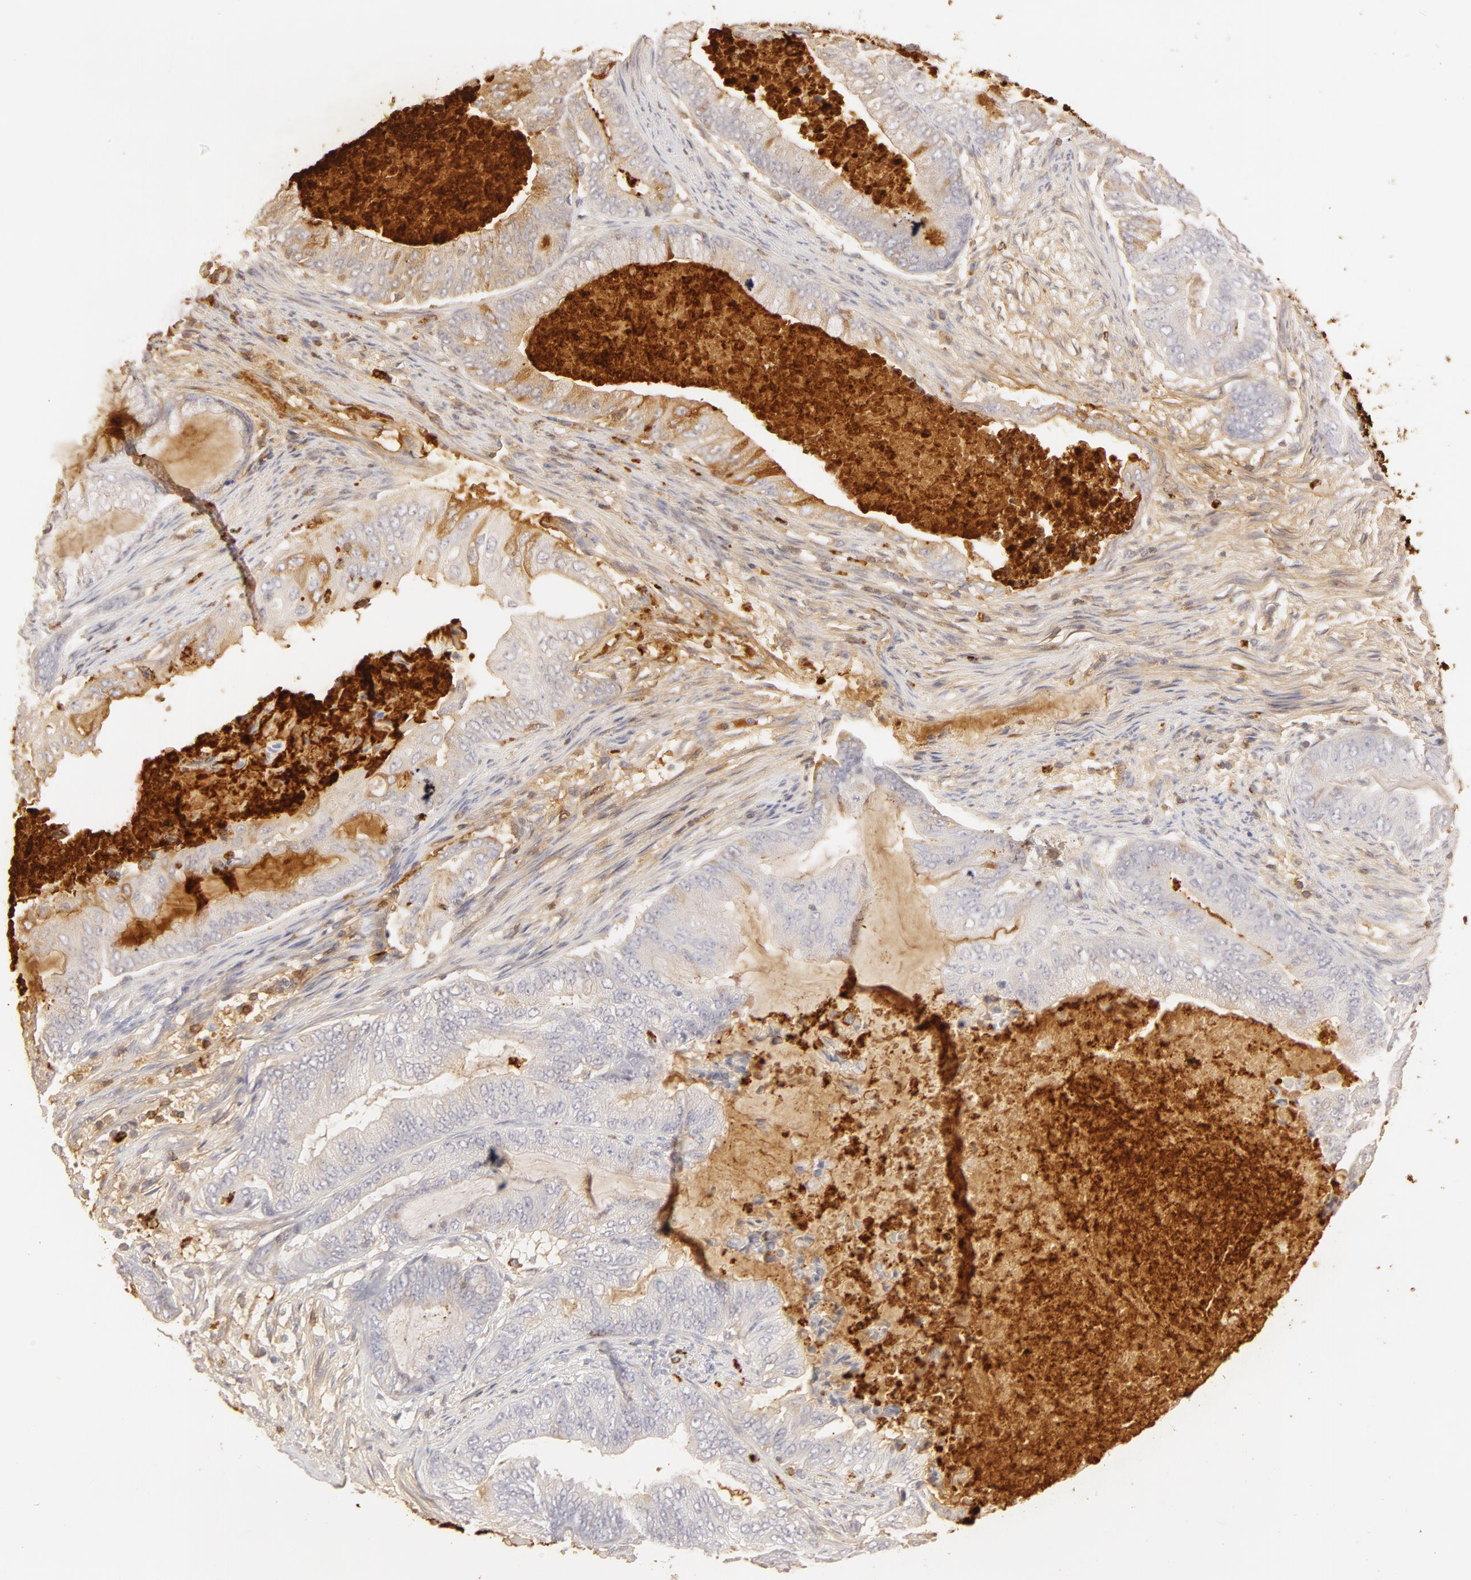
{"staining": {"intensity": "weak", "quantity": "<25%", "location": "cytoplasmic/membranous"}, "tissue": "endometrial cancer", "cell_type": "Tumor cells", "image_type": "cancer", "snomed": [{"axis": "morphology", "description": "Adenocarcinoma, NOS"}, {"axis": "topography", "description": "Endometrium"}], "caption": "Immunohistochemistry micrograph of neoplastic tissue: endometrial cancer stained with DAB (3,3'-diaminobenzidine) displays no significant protein staining in tumor cells.", "gene": "C1R", "patient": {"sex": "female", "age": 63}}